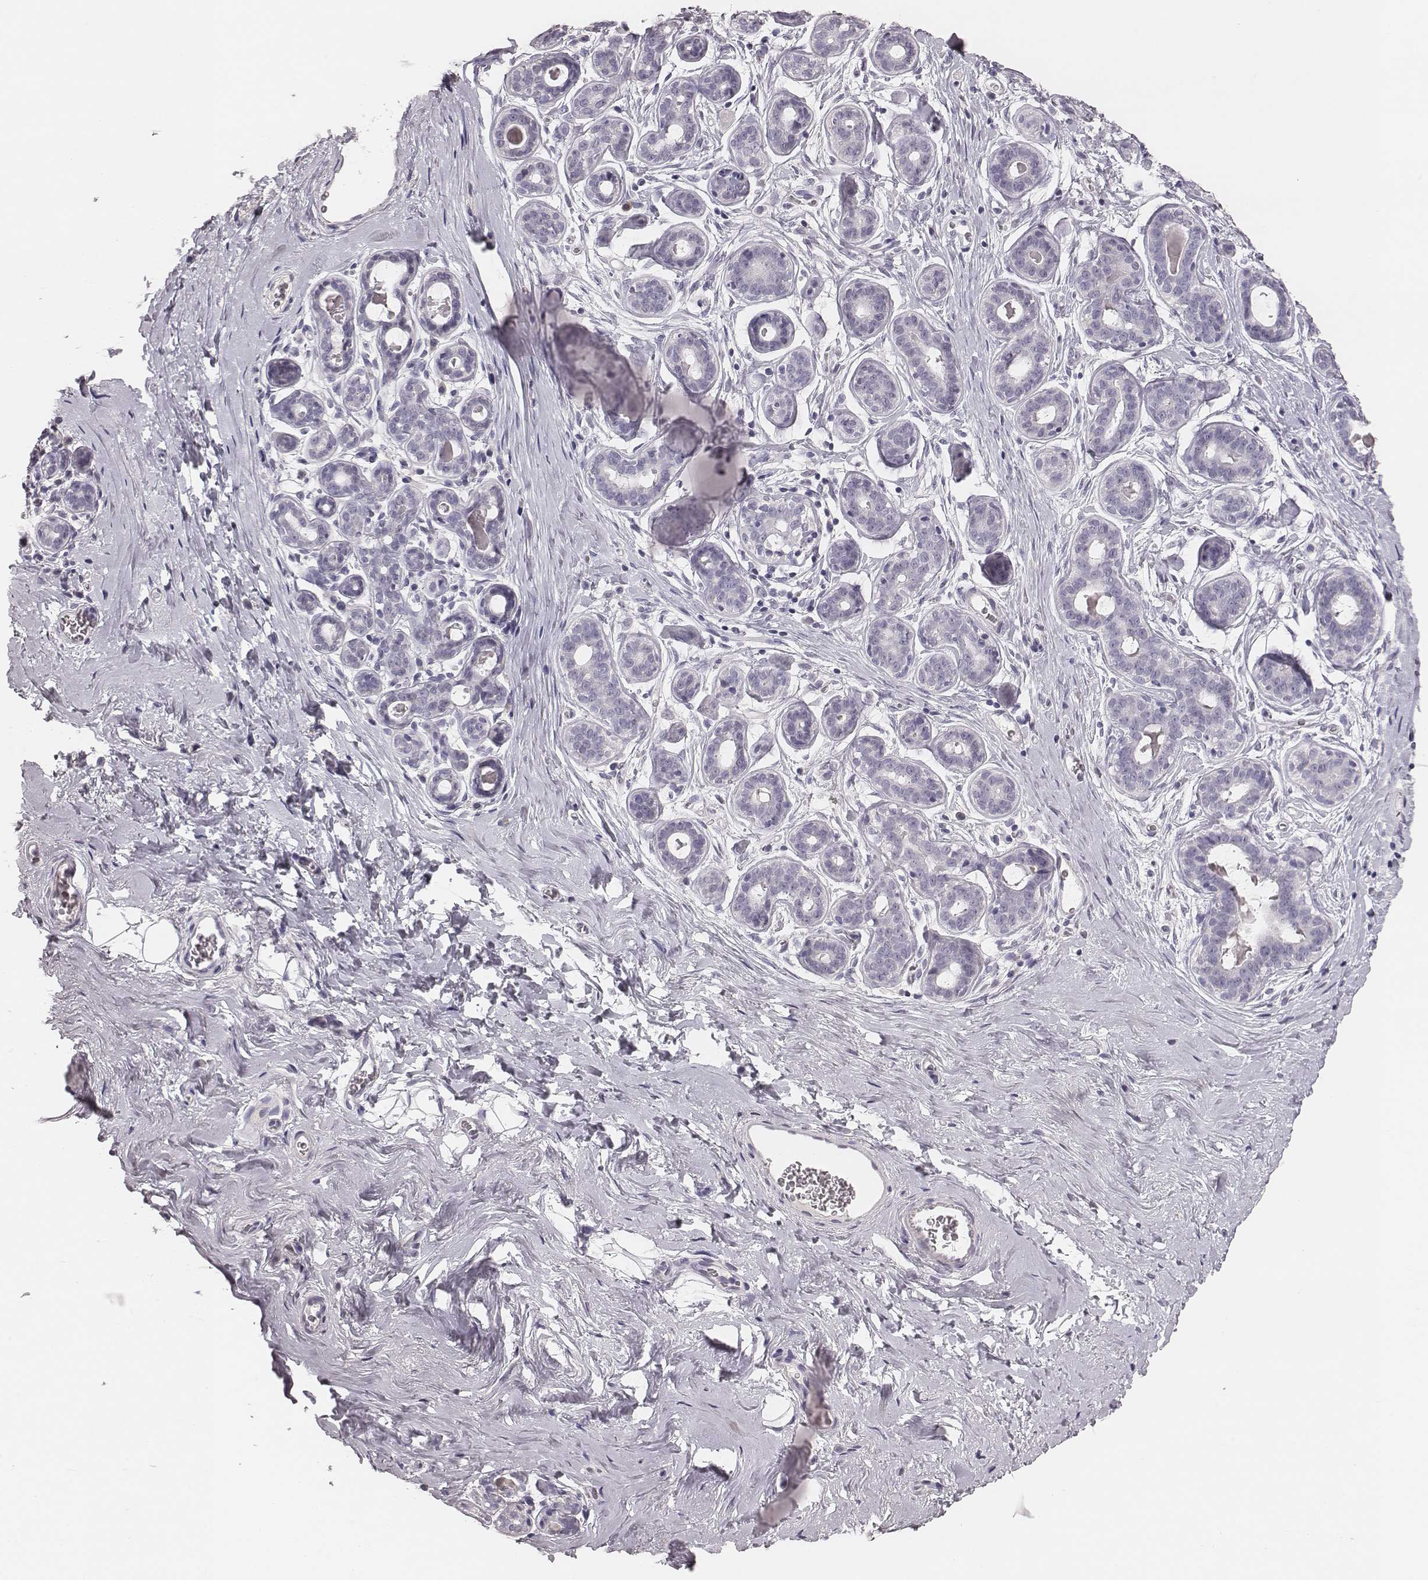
{"staining": {"intensity": "negative", "quantity": "none", "location": "none"}, "tissue": "breast", "cell_type": "Adipocytes", "image_type": "normal", "snomed": [{"axis": "morphology", "description": "Normal tissue, NOS"}, {"axis": "topography", "description": "Skin"}, {"axis": "topography", "description": "Breast"}], "caption": "An IHC histopathology image of normal breast is shown. There is no staining in adipocytes of breast. Brightfield microscopy of immunohistochemistry stained with DAB (brown) and hematoxylin (blue), captured at high magnification.", "gene": "CSHL1", "patient": {"sex": "female", "age": 43}}